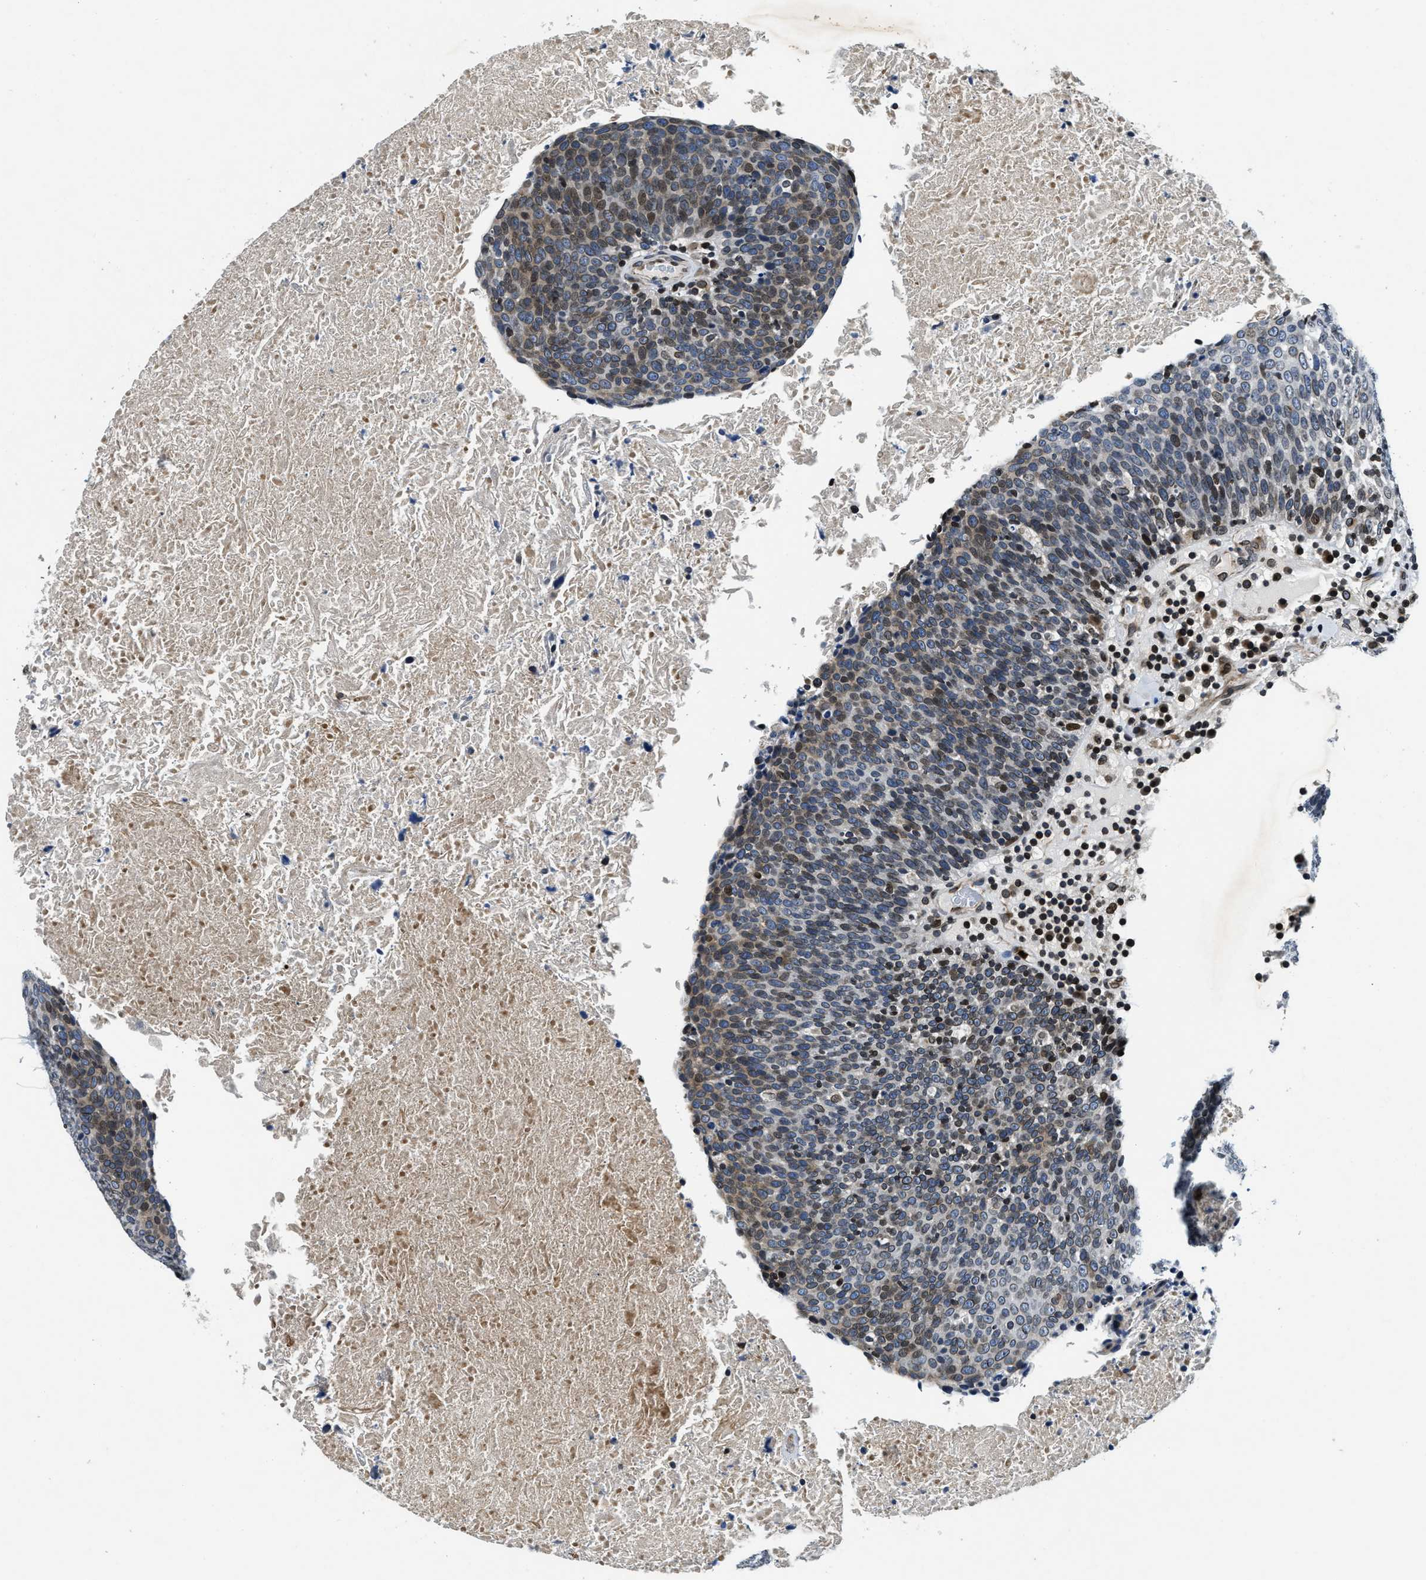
{"staining": {"intensity": "moderate", "quantity": "25%-75%", "location": "cytoplasmic/membranous,nuclear"}, "tissue": "head and neck cancer", "cell_type": "Tumor cells", "image_type": "cancer", "snomed": [{"axis": "morphology", "description": "Squamous cell carcinoma, NOS"}, {"axis": "morphology", "description": "Squamous cell carcinoma, metastatic, NOS"}, {"axis": "topography", "description": "Lymph node"}, {"axis": "topography", "description": "Head-Neck"}], "caption": "Brown immunohistochemical staining in head and neck cancer demonstrates moderate cytoplasmic/membranous and nuclear expression in about 25%-75% of tumor cells.", "gene": "ZC3HC1", "patient": {"sex": "male", "age": 62}}